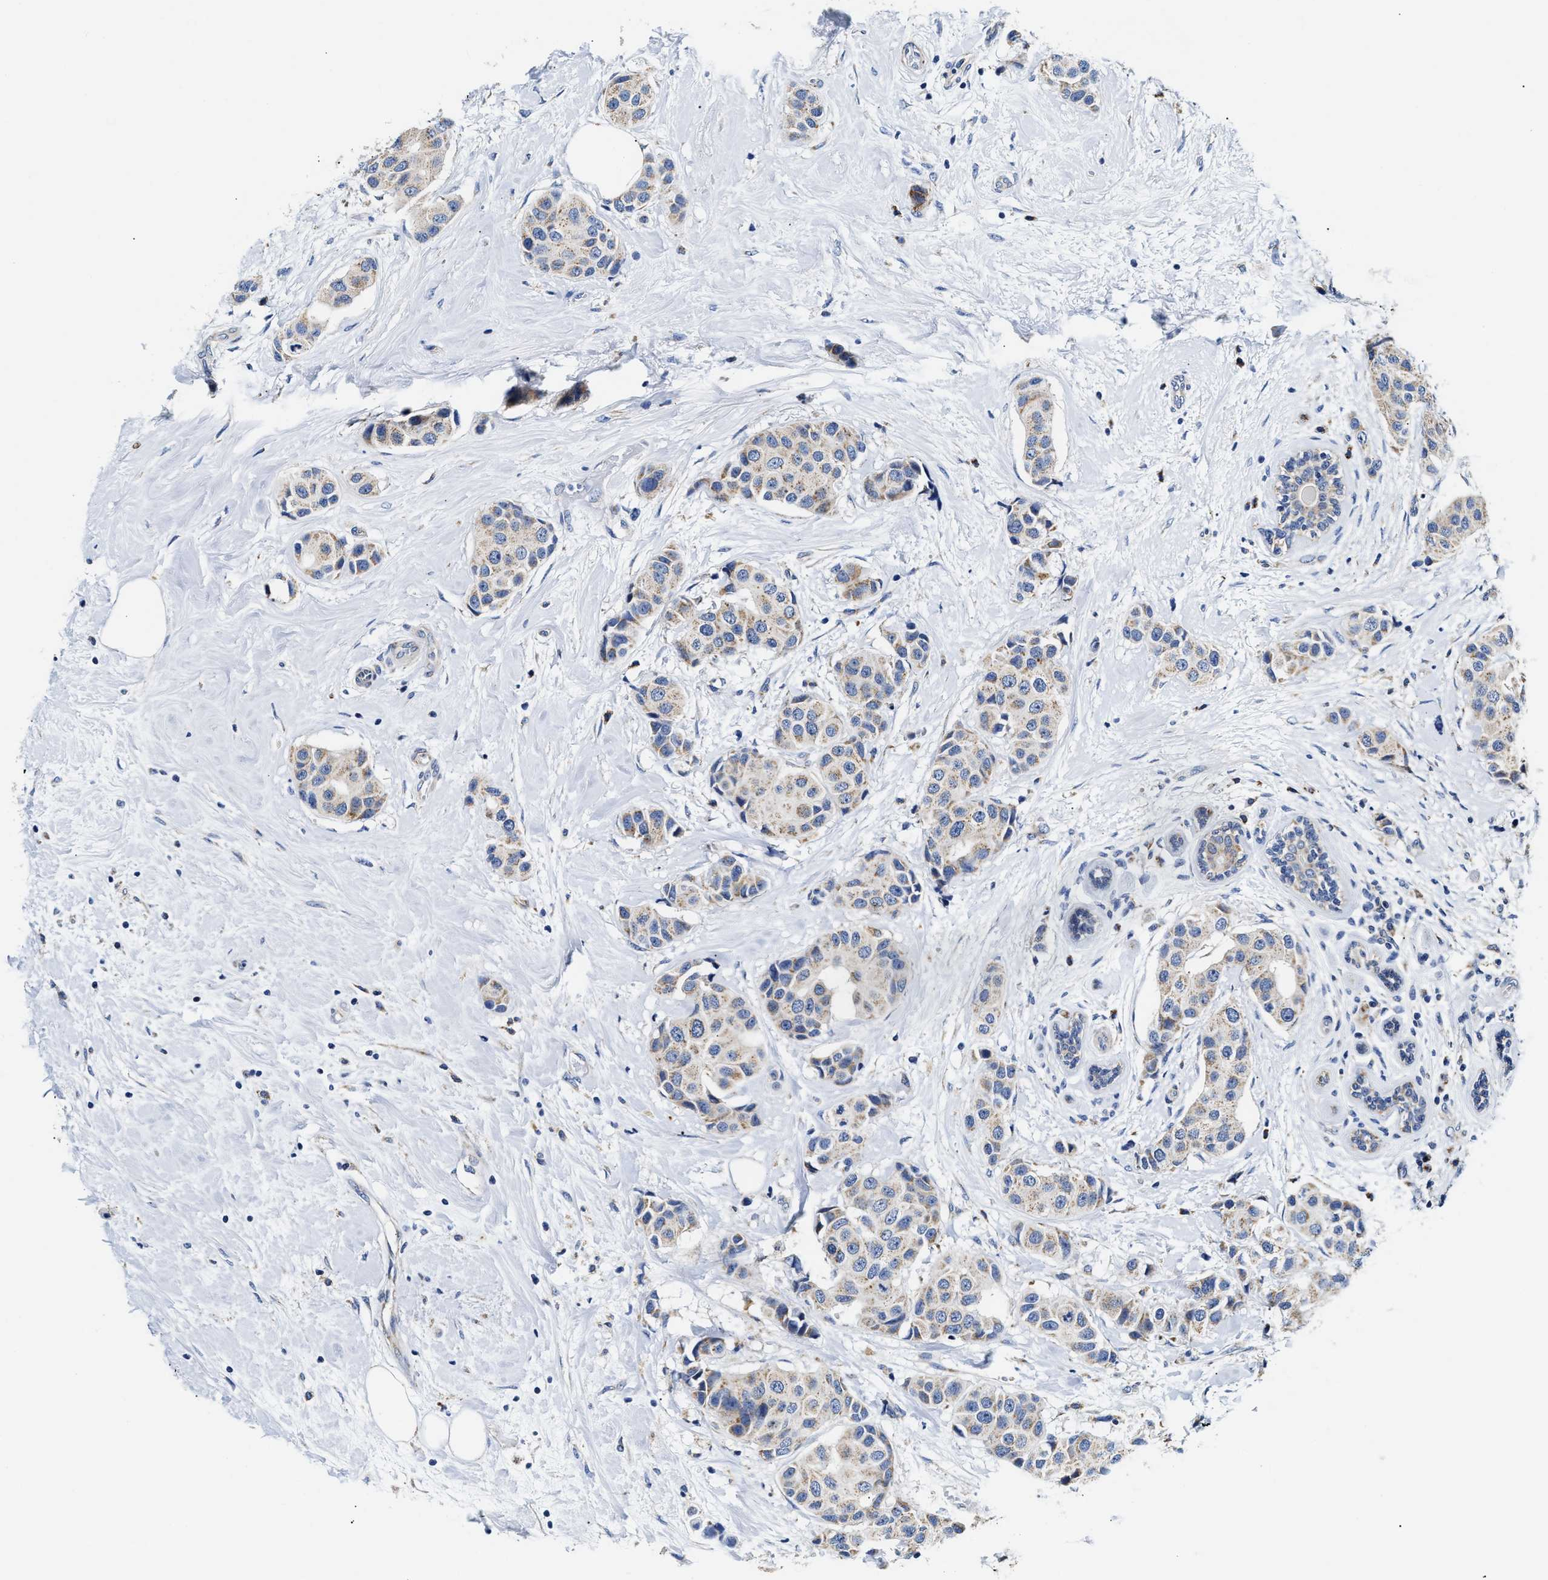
{"staining": {"intensity": "weak", "quantity": ">75%", "location": "cytoplasmic/membranous"}, "tissue": "breast cancer", "cell_type": "Tumor cells", "image_type": "cancer", "snomed": [{"axis": "morphology", "description": "Normal tissue, NOS"}, {"axis": "morphology", "description": "Duct carcinoma"}, {"axis": "topography", "description": "Breast"}], "caption": "Protein staining by immunohistochemistry (IHC) reveals weak cytoplasmic/membranous expression in approximately >75% of tumor cells in intraductal carcinoma (breast).", "gene": "ACADVL", "patient": {"sex": "female", "age": 39}}